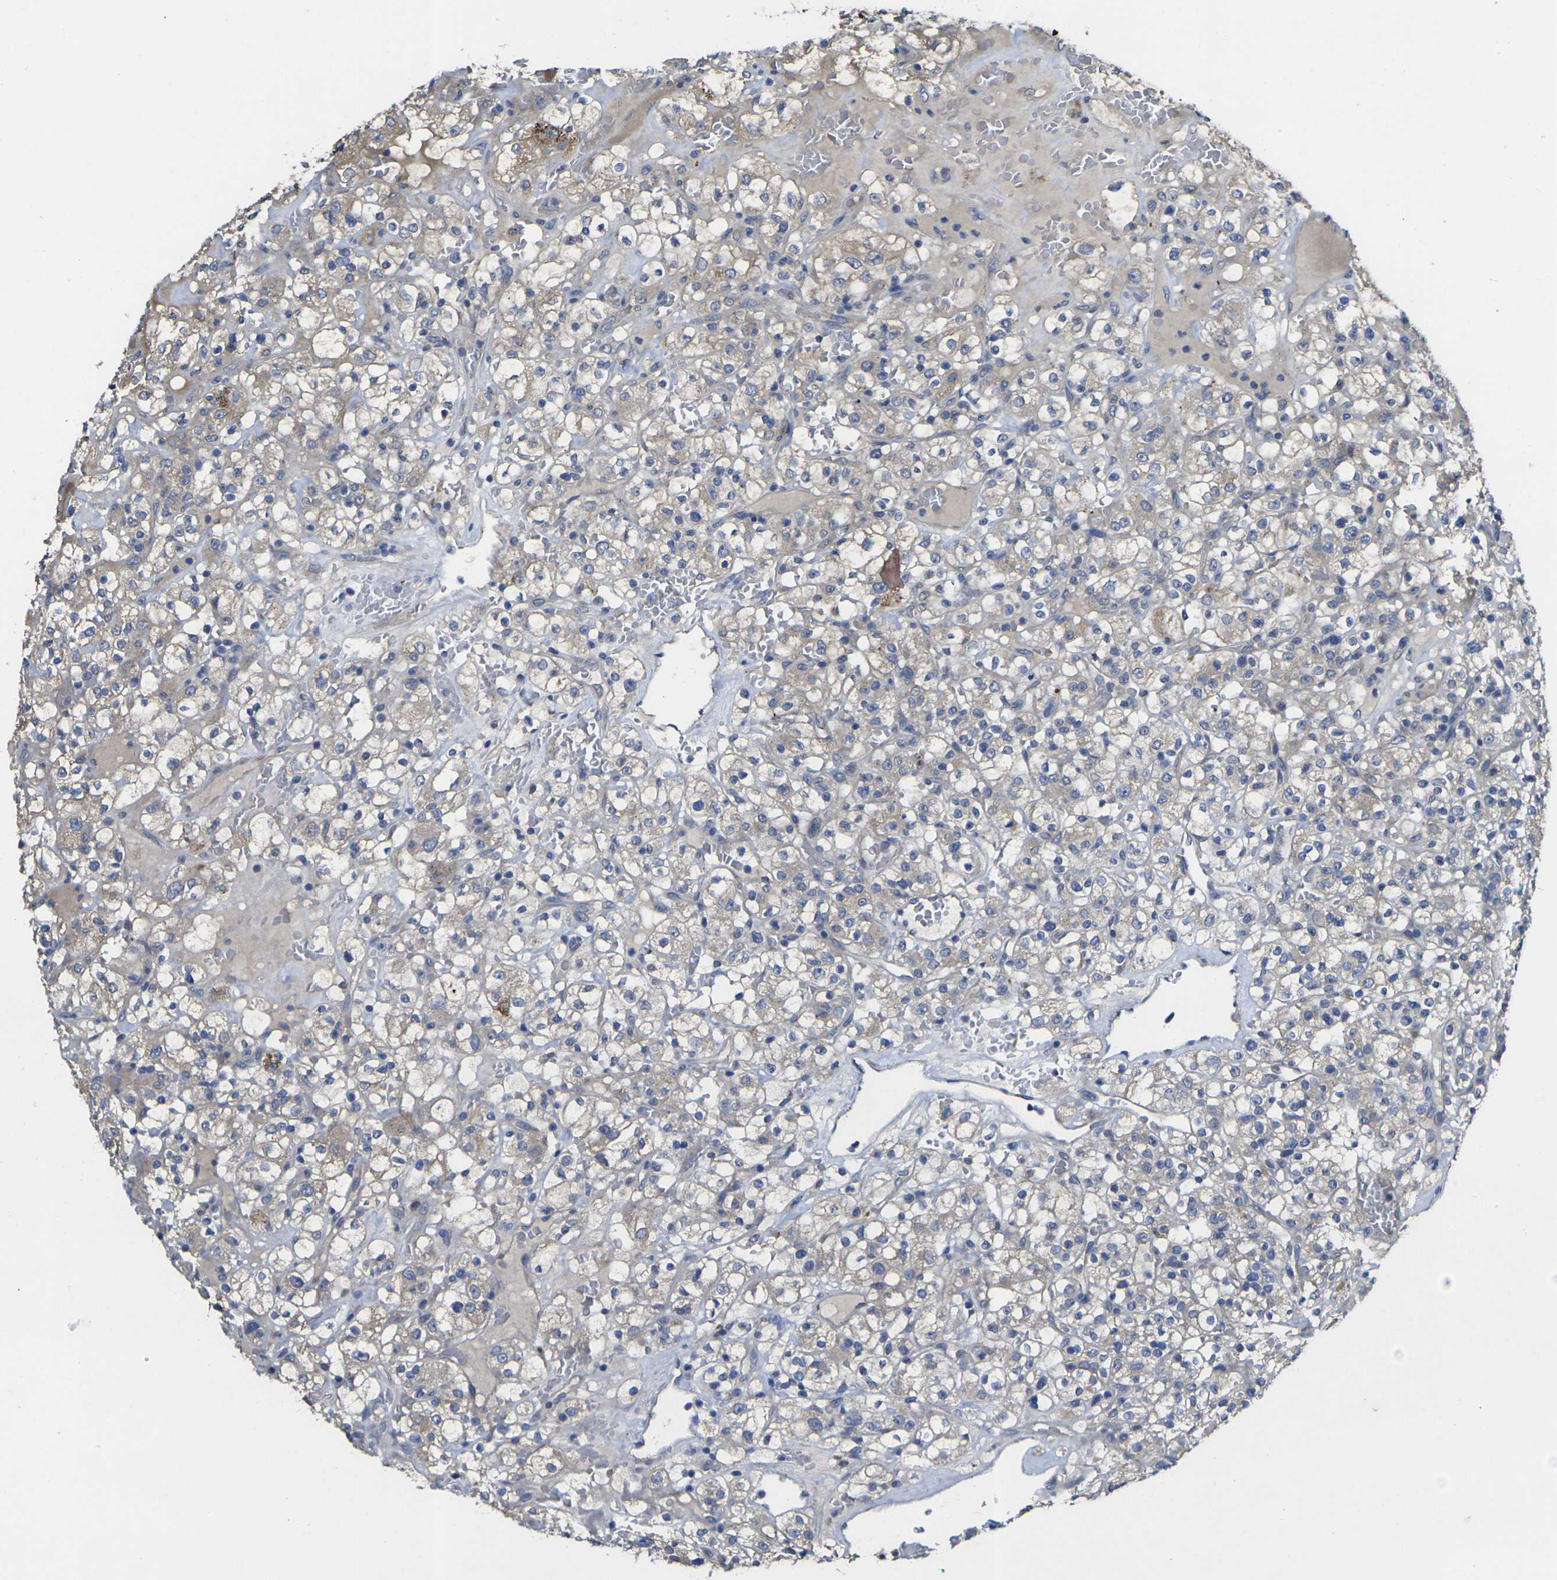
{"staining": {"intensity": "weak", "quantity": "<25%", "location": "cytoplasmic/membranous"}, "tissue": "renal cancer", "cell_type": "Tumor cells", "image_type": "cancer", "snomed": [{"axis": "morphology", "description": "Normal tissue, NOS"}, {"axis": "morphology", "description": "Adenocarcinoma, NOS"}, {"axis": "topography", "description": "Kidney"}], "caption": "DAB immunohistochemical staining of adenocarcinoma (renal) exhibits no significant positivity in tumor cells.", "gene": "GNA12", "patient": {"sex": "female", "age": 72}}